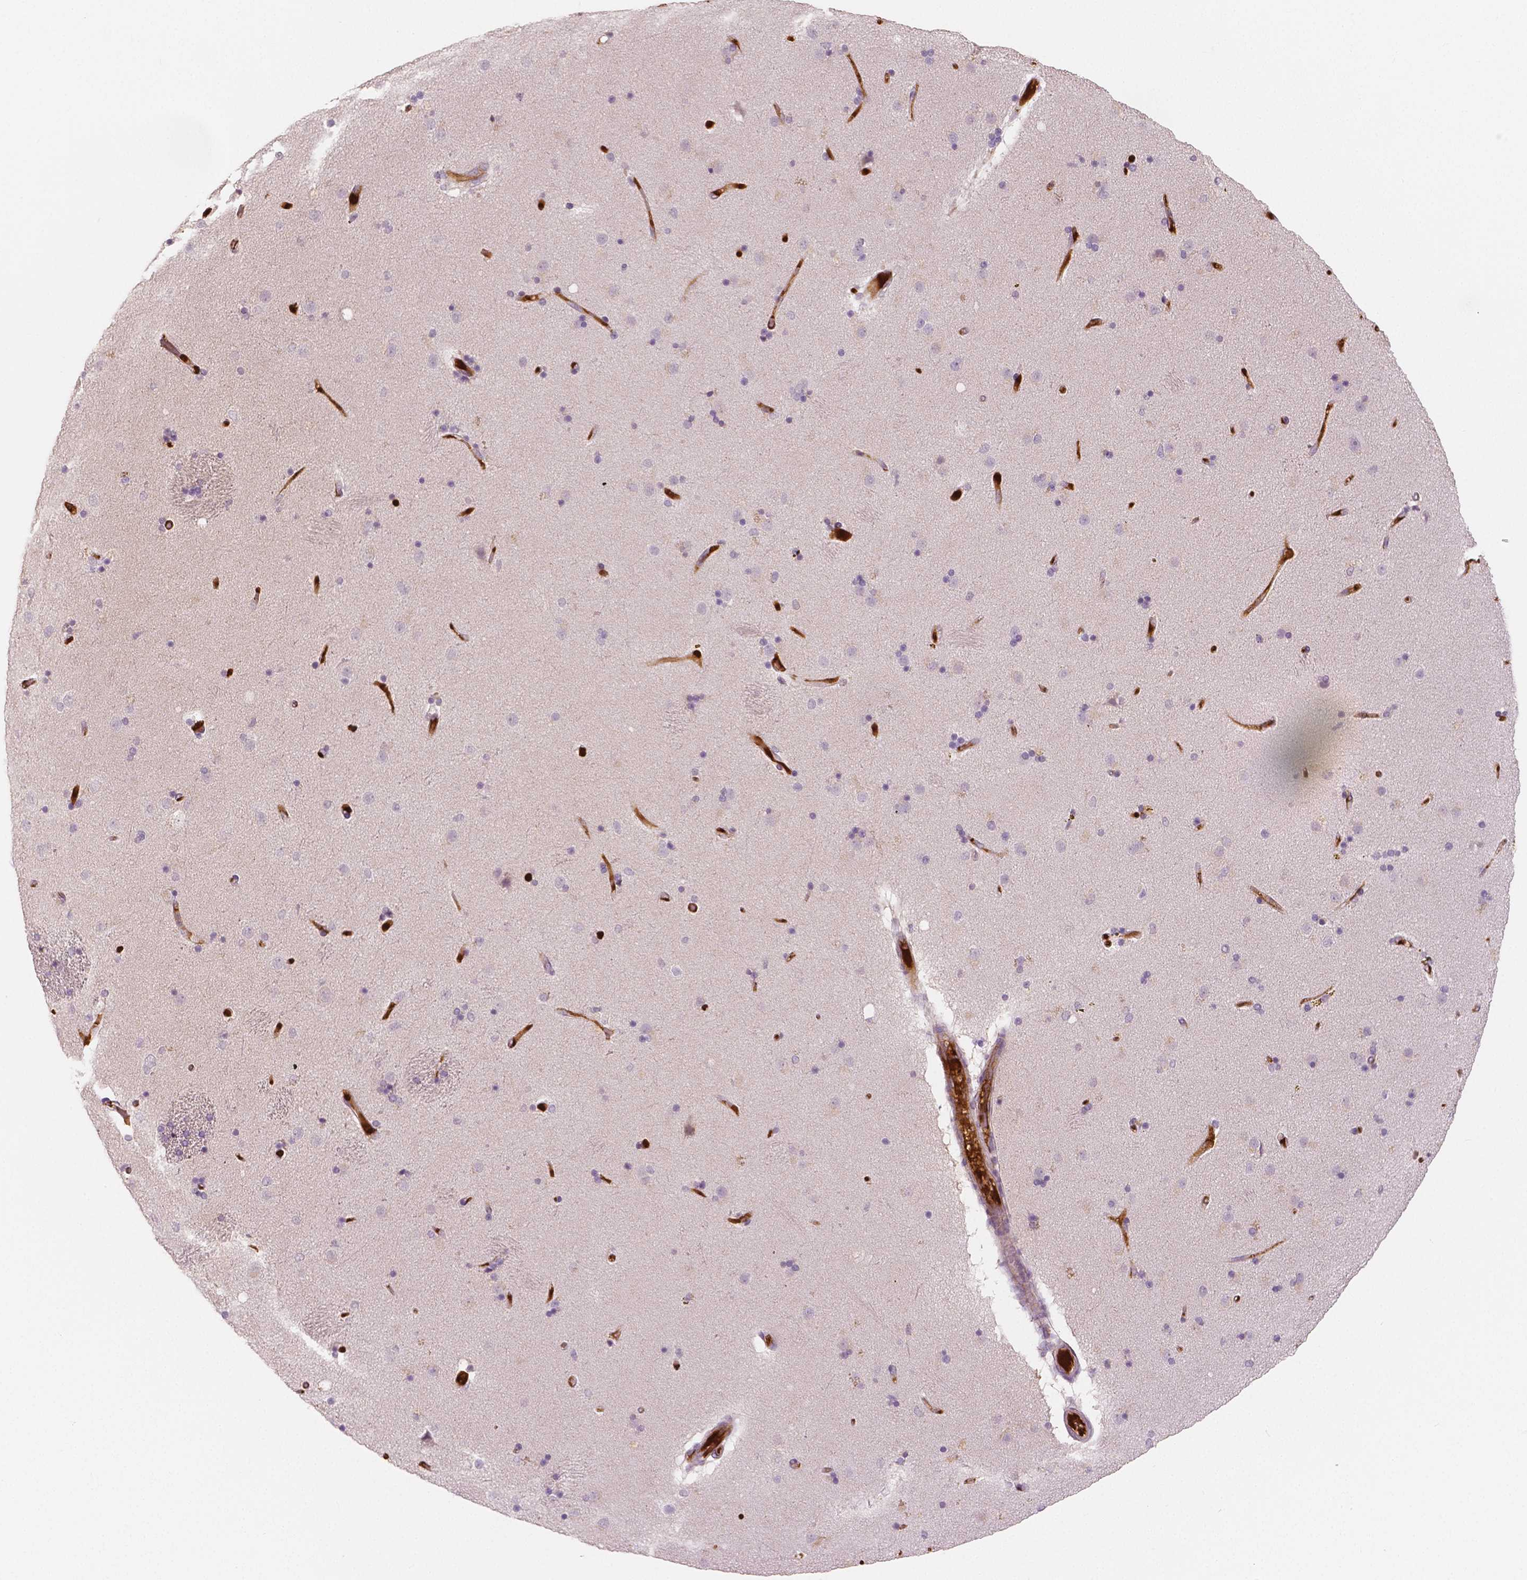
{"staining": {"intensity": "negative", "quantity": "none", "location": "none"}, "tissue": "caudate", "cell_type": "Glial cells", "image_type": "normal", "snomed": [{"axis": "morphology", "description": "Normal tissue, NOS"}, {"axis": "topography", "description": "Lateral ventricle wall"}], "caption": "High power microscopy photomicrograph of an immunohistochemistry histopathology image of unremarkable caudate, revealing no significant staining in glial cells.", "gene": "APOA4", "patient": {"sex": "female", "age": 71}}